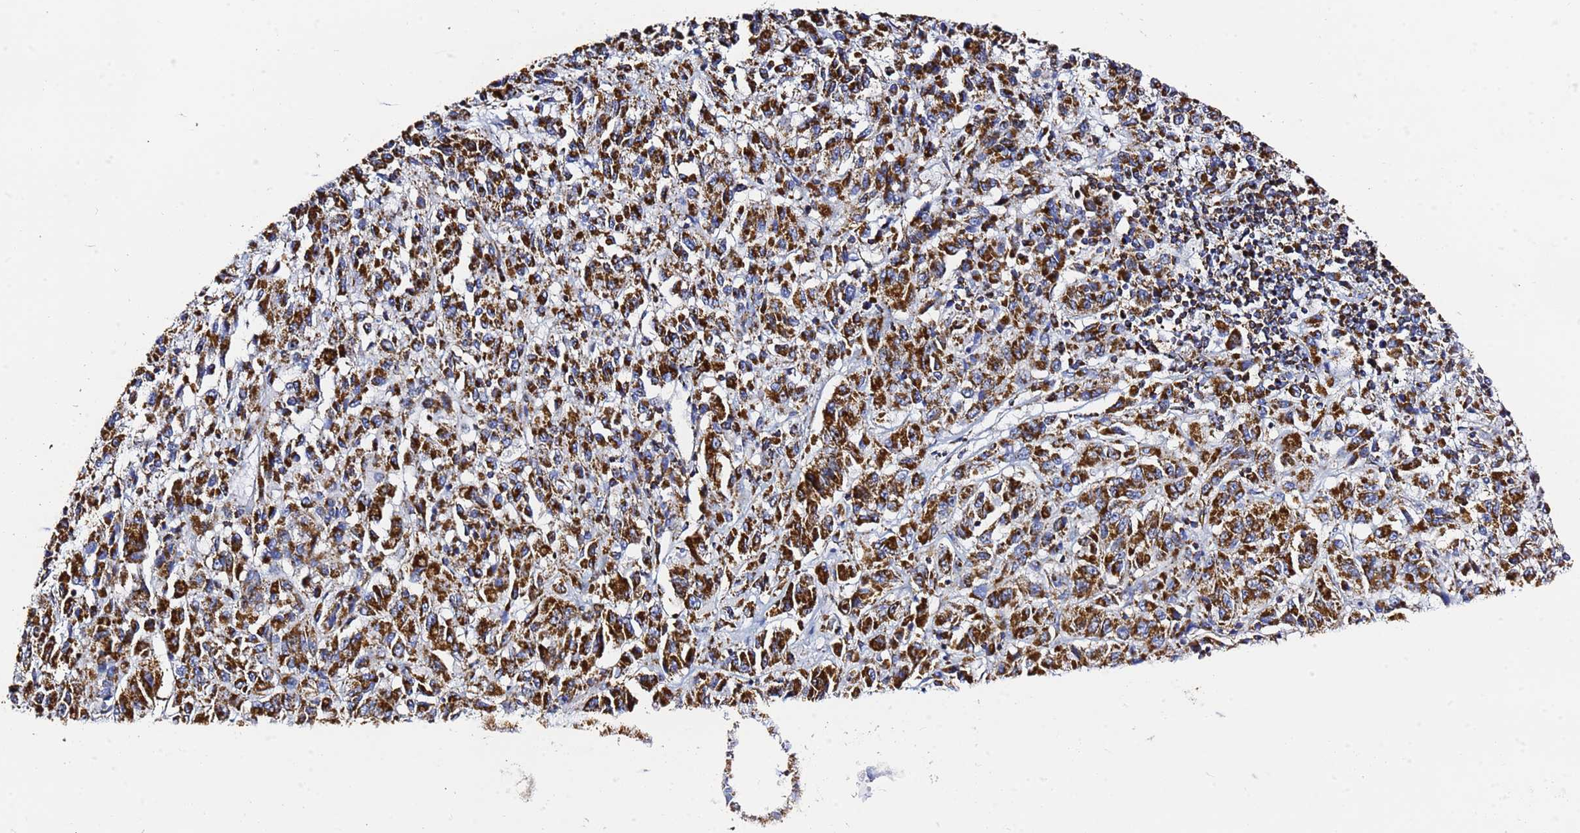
{"staining": {"intensity": "strong", "quantity": ">75%", "location": "cytoplasmic/membranous"}, "tissue": "melanoma", "cell_type": "Tumor cells", "image_type": "cancer", "snomed": [{"axis": "morphology", "description": "Malignant melanoma, Metastatic site"}, {"axis": "topography", "description": "Lung"}], "caption": "Immunohistochemistry histopathology image of neoplastic tissue: malignant melanoma (metastatic site) stained using immunohistochemistry (IHC) shows high levels of strong protein expression localized specifically in the cytoplasmic/membranous of tumor cells, appearing as a cytoplasmic/membranous brown color.", "gene": "PHB2", "patient": {"sex": "male", "age": 64}}